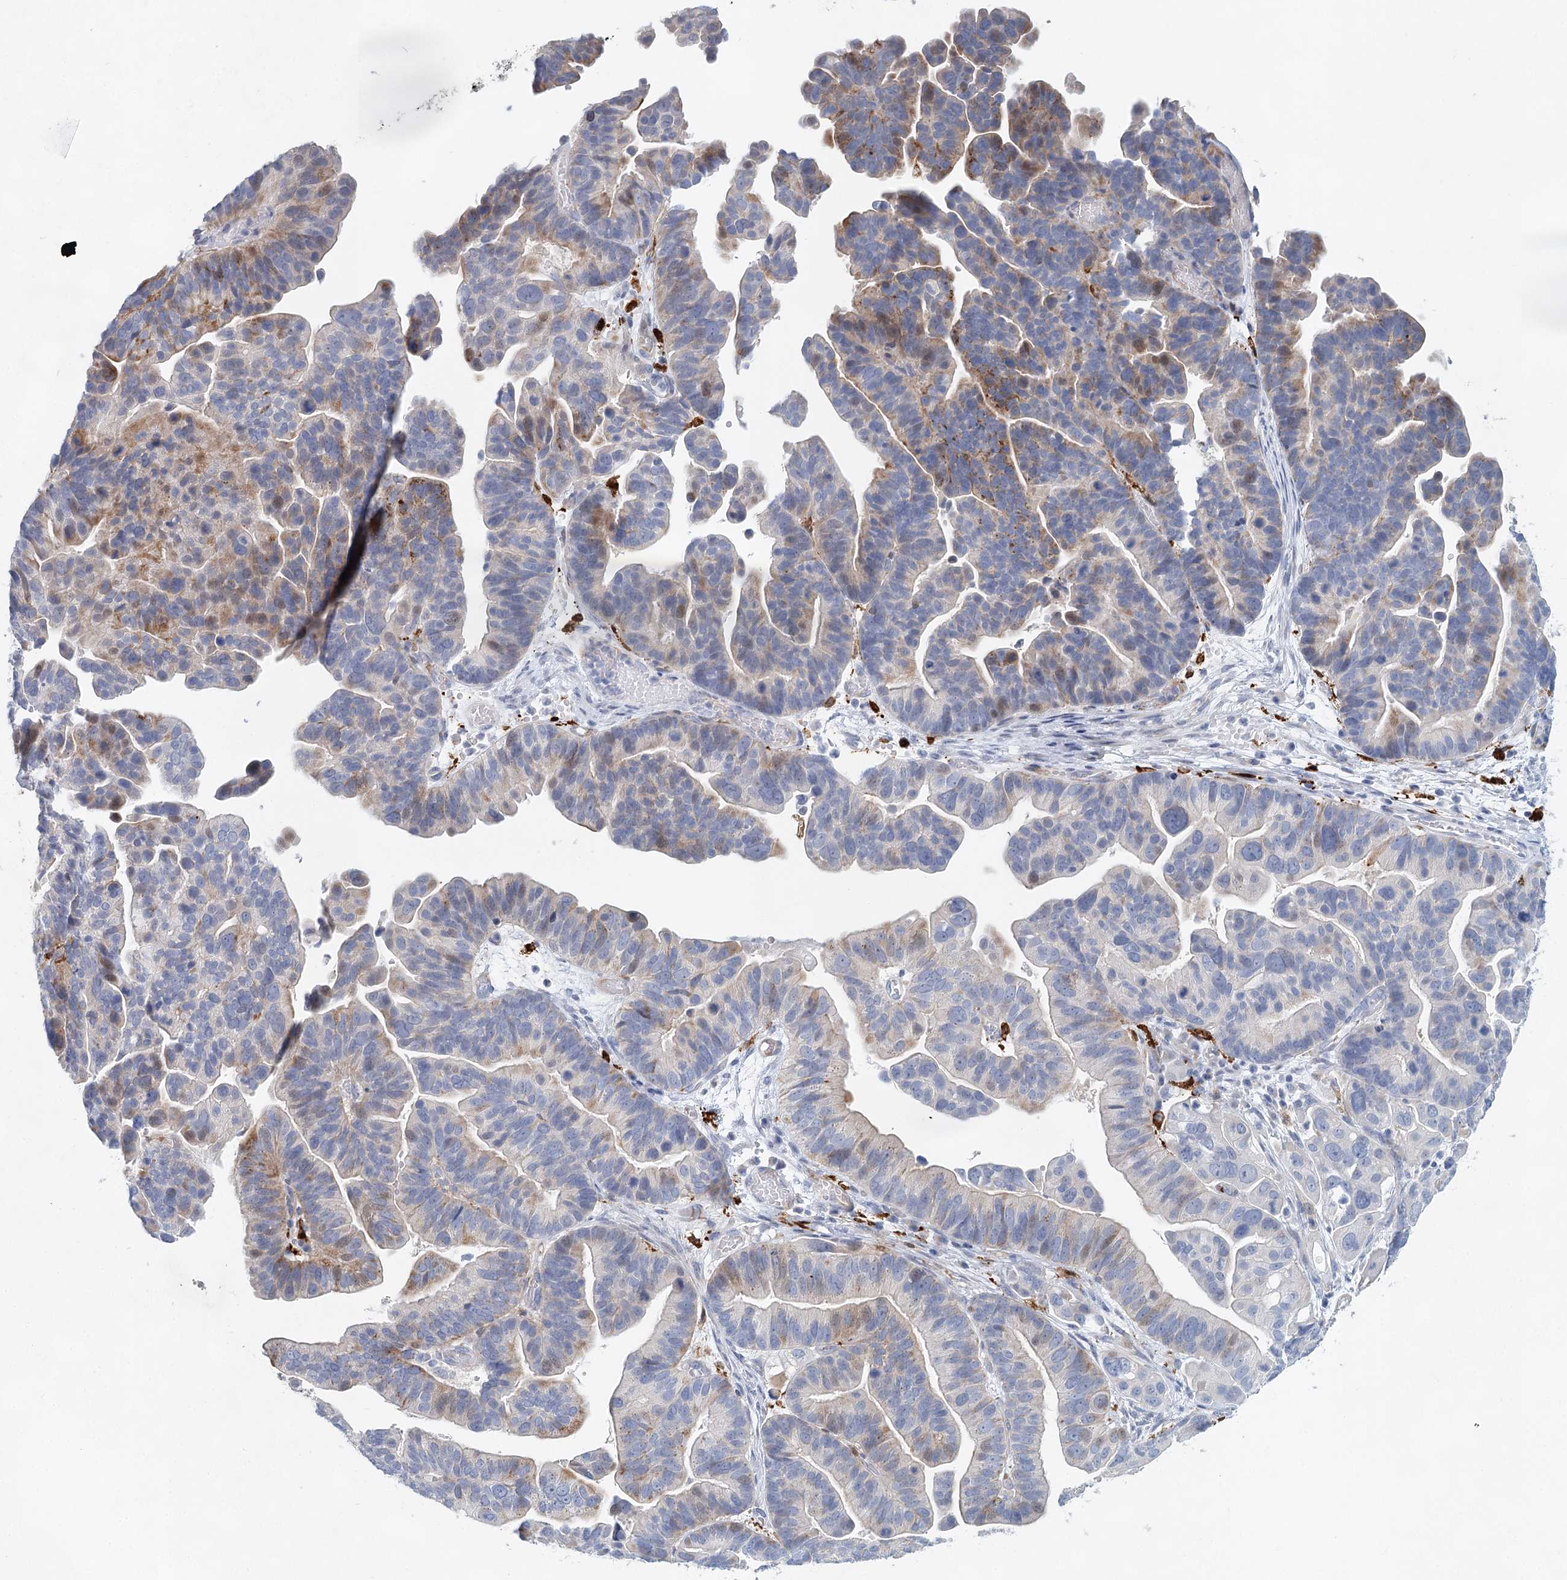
{"staining": {"intensity": "moderate", "quantity": "<25%", "location": "cytoplasmic/membranous"}, "tissue": "ovarian cancer", "cell_type": "Tumor cells", "image_type": "cancer", "snomed": [{"axis": "morphology", "description": "Cystadenocarcinoma, serous, NOS"}, {"axis": "topography", "description": "Ovary"}], "caption": "Human ovarian cancer (serous cystadenocarcinoma) stained with a protein marker reveals moderate staining in tumor cells.", "gene": "SLC19A3", "patient": {"sex": "female", "age": 56}}